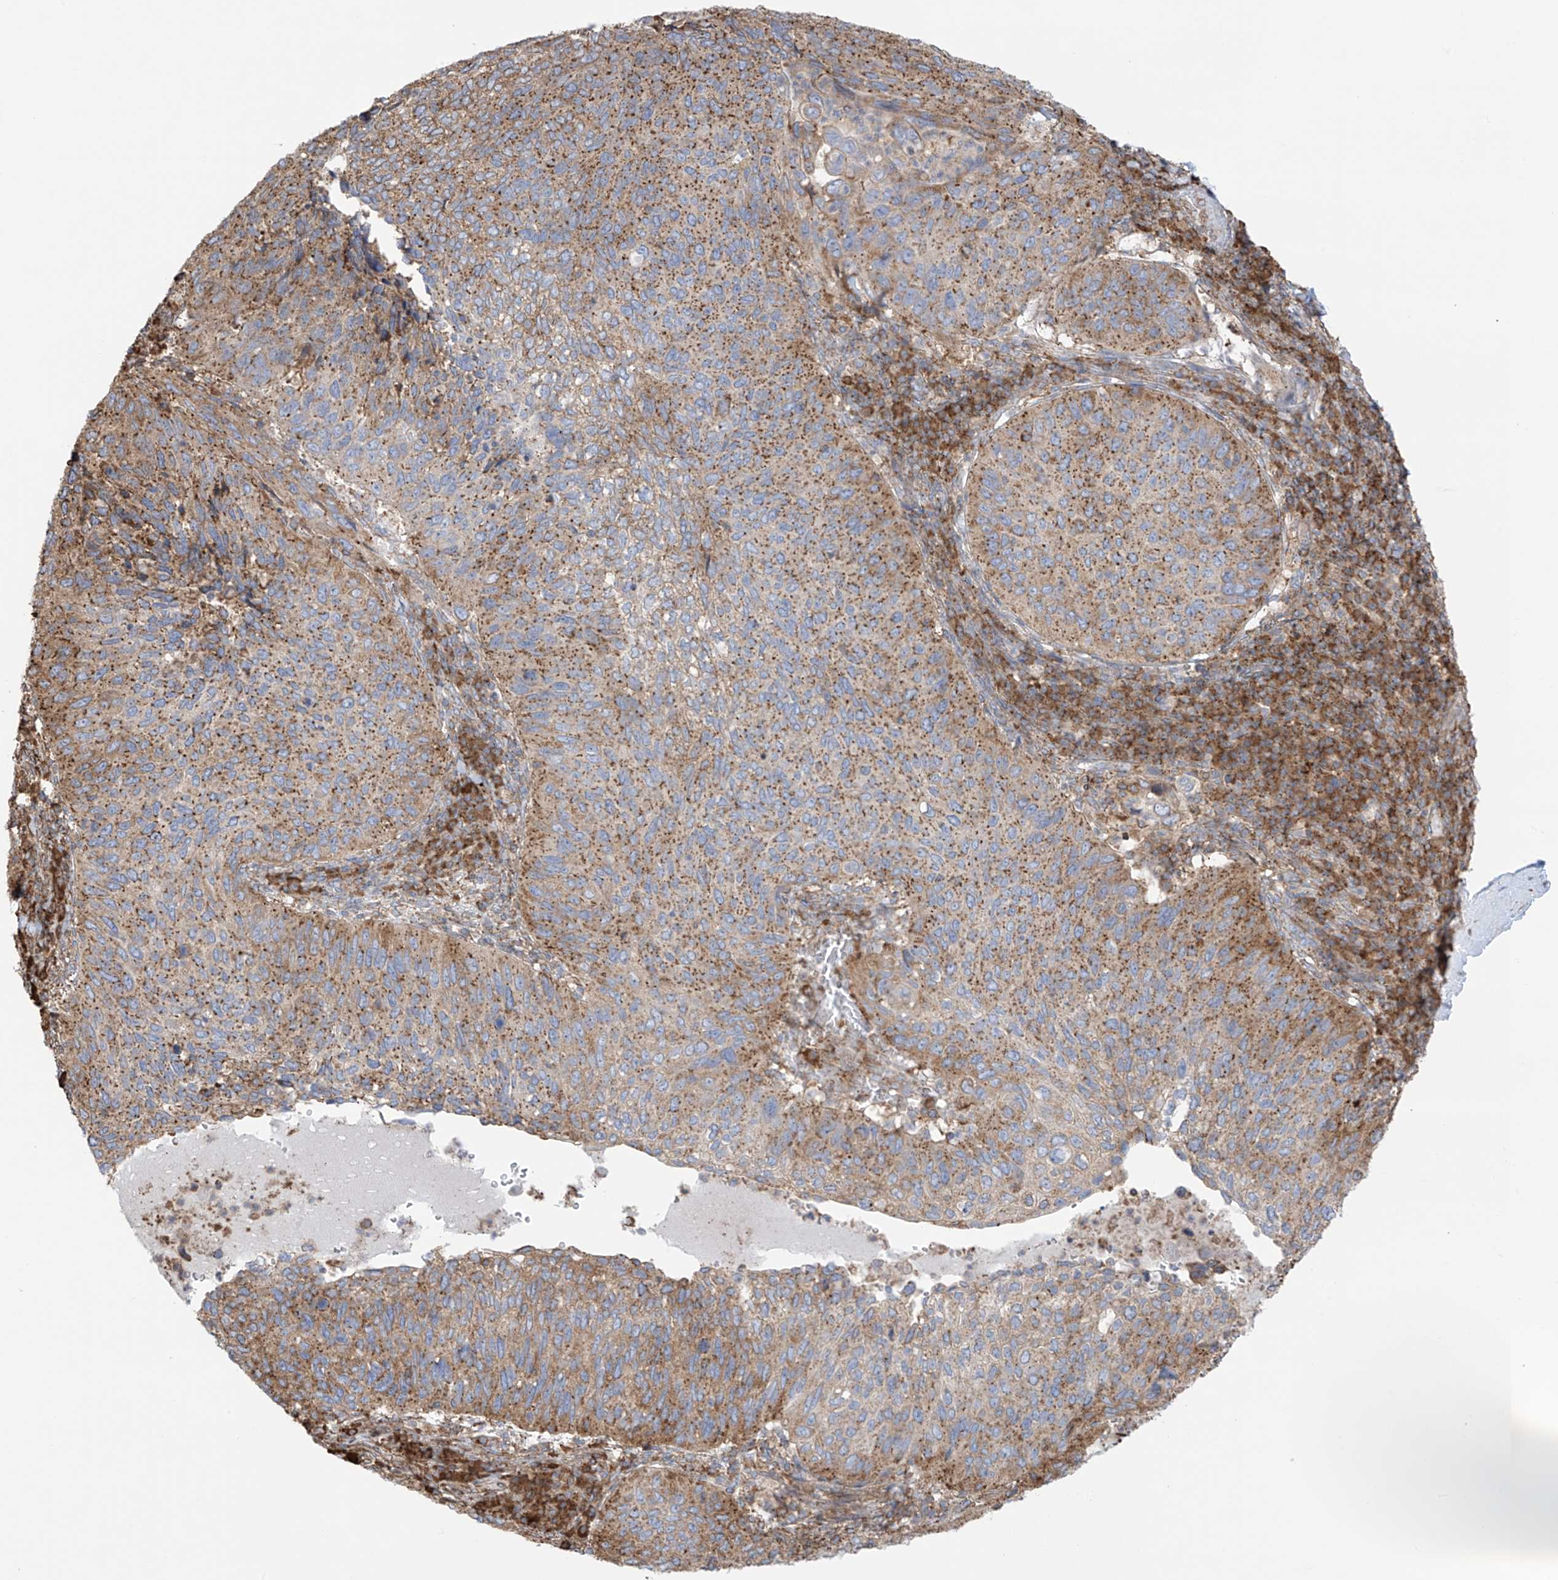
{"staining": {"intensity": "moderate", "quantity": ">75%", "location": "cytoplasmic/membranous"}, "tissue": "cervical cancer", "cell_type": "Tumor cells", "image_type": "cancer", "snomed": [{"axis": "morphology", "description": "Squamous cell carcinoma, NOS"}, {"axis": "topography", "description": "Cervix"}], "caption": "A brown stain shows moderate cytoplasmic/membranous staining of a protein in human cervical squamous cell carcinoma tumor cells. (DAB IHC, brown staining for protein, blue staining for nuclei).", "gene": "XKR3", "patient": {"sex": "female", "age": 38}}